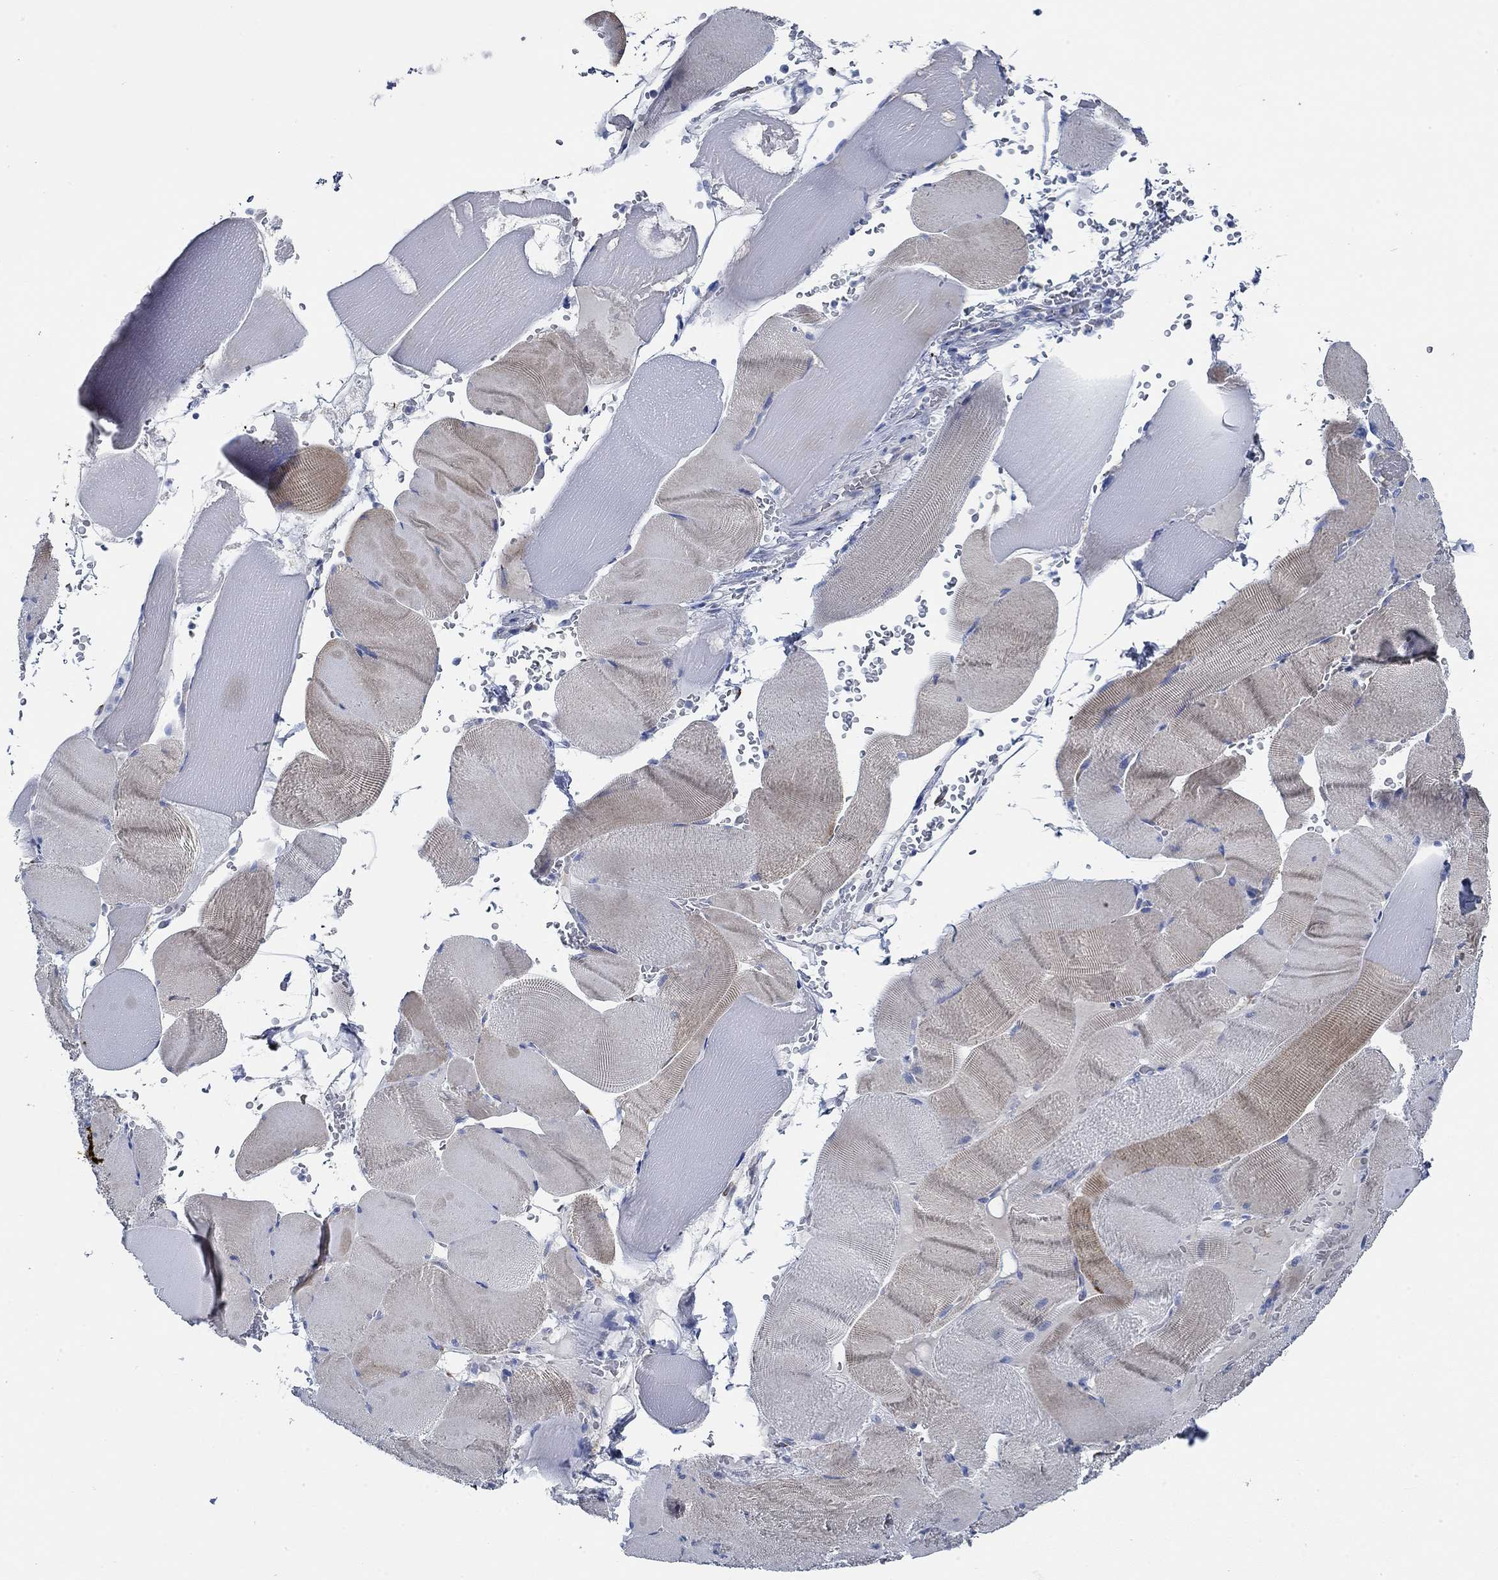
{"staining": {"intensity": "weak", "quantity": "25%-75%", "location": "cytoplasmic/membranous"}, "tissue": "skeletal muscle", "cell_type": "Myocytes", "image_type": "normal", "snomed": [{"axis": "morphology", "description": "Normal tissue, NOS"}, {"axis": "topography", "description": "Skeletal muscle"}], "caption": "IHC of normal skeletal muscle displays low levels of weak cytoplasmic/membranous staining in approximately 25%-75% of myocytes.", "gene": "HECW2", "patient": {"sex": "male", "age": 56}}